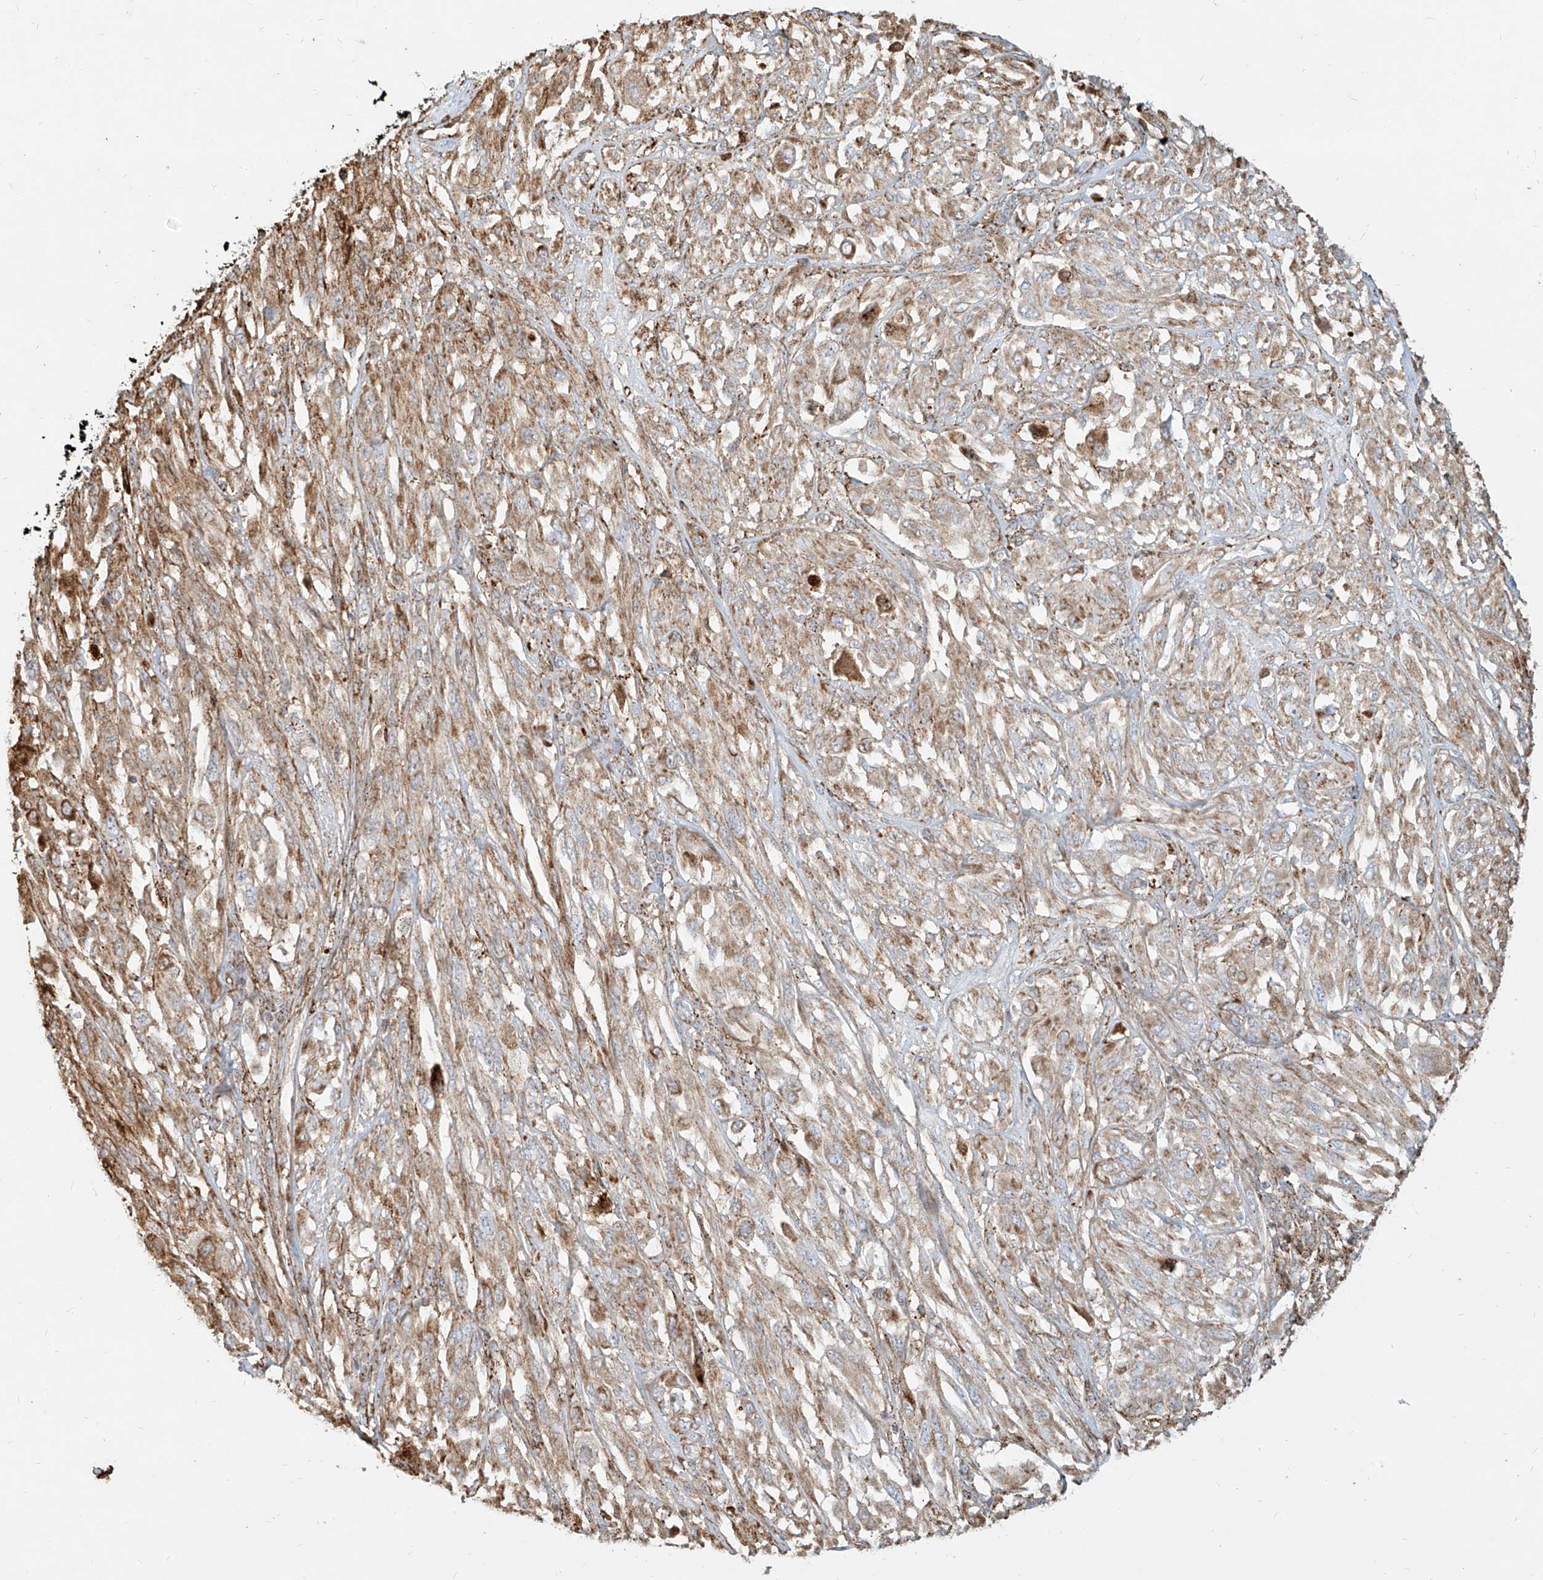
{"staining": {"intensity": "weak", "quantity": "25%-75%", "location": "cytoplasmic/membranous"}, "tissue": "melanoma", "cell_type": "Tumor cells", "image_type": "cancer", "snomed": [{"axis": "morphology", "description": "Malignant melanoma, NOS"}, {"axis": "topography", "description": "Skin"}], "caption": "Immunohistochemical staining of human malignant melanoma shows low levels of weak cytoplasmic/membranous expression in about 25%-75% of tumor cells.", "gene": "MTX2", "patient": {"sex": "female", "age": 91}}